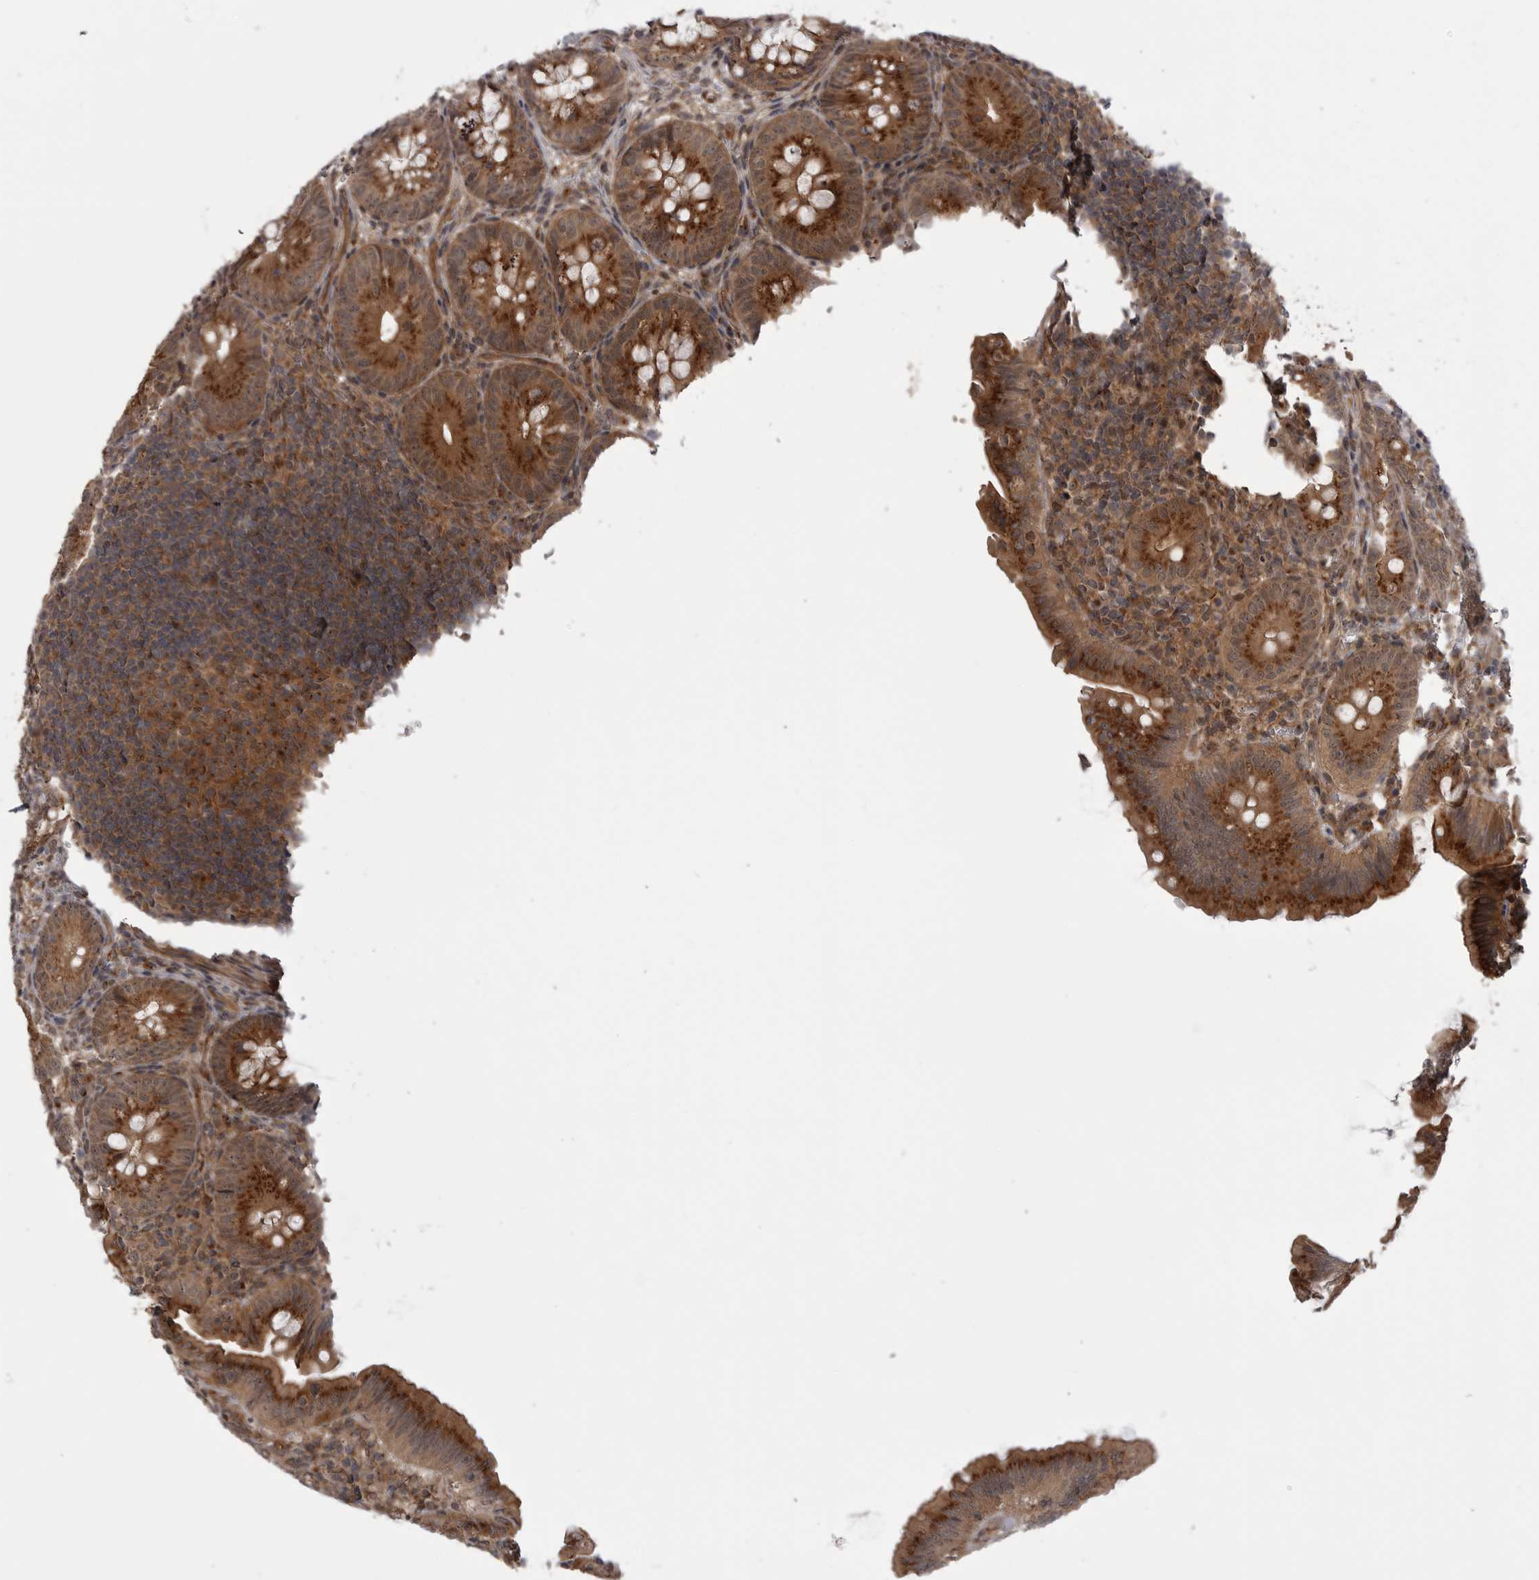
{"staining": {"intensity": "strong", "quantity": ">75%", "location": "cytoplasmic/membranous"}, "tissue": "appendix", "cell_type": "Glandular cells", "image_type": "normal", "snomed": [{"axis": "morphology", "description": "Normal tissue, NOS"}, {"axis": "topography", "description": "Appendix"}], "caption": "Protein analysis of benign appendix displays strong cytoplasmic/membranous expression in about >75% of glandular cells. Nuclei are stained in blue.", "gene": "PDCL", "patient": {"sex": "male", "age": 1}}